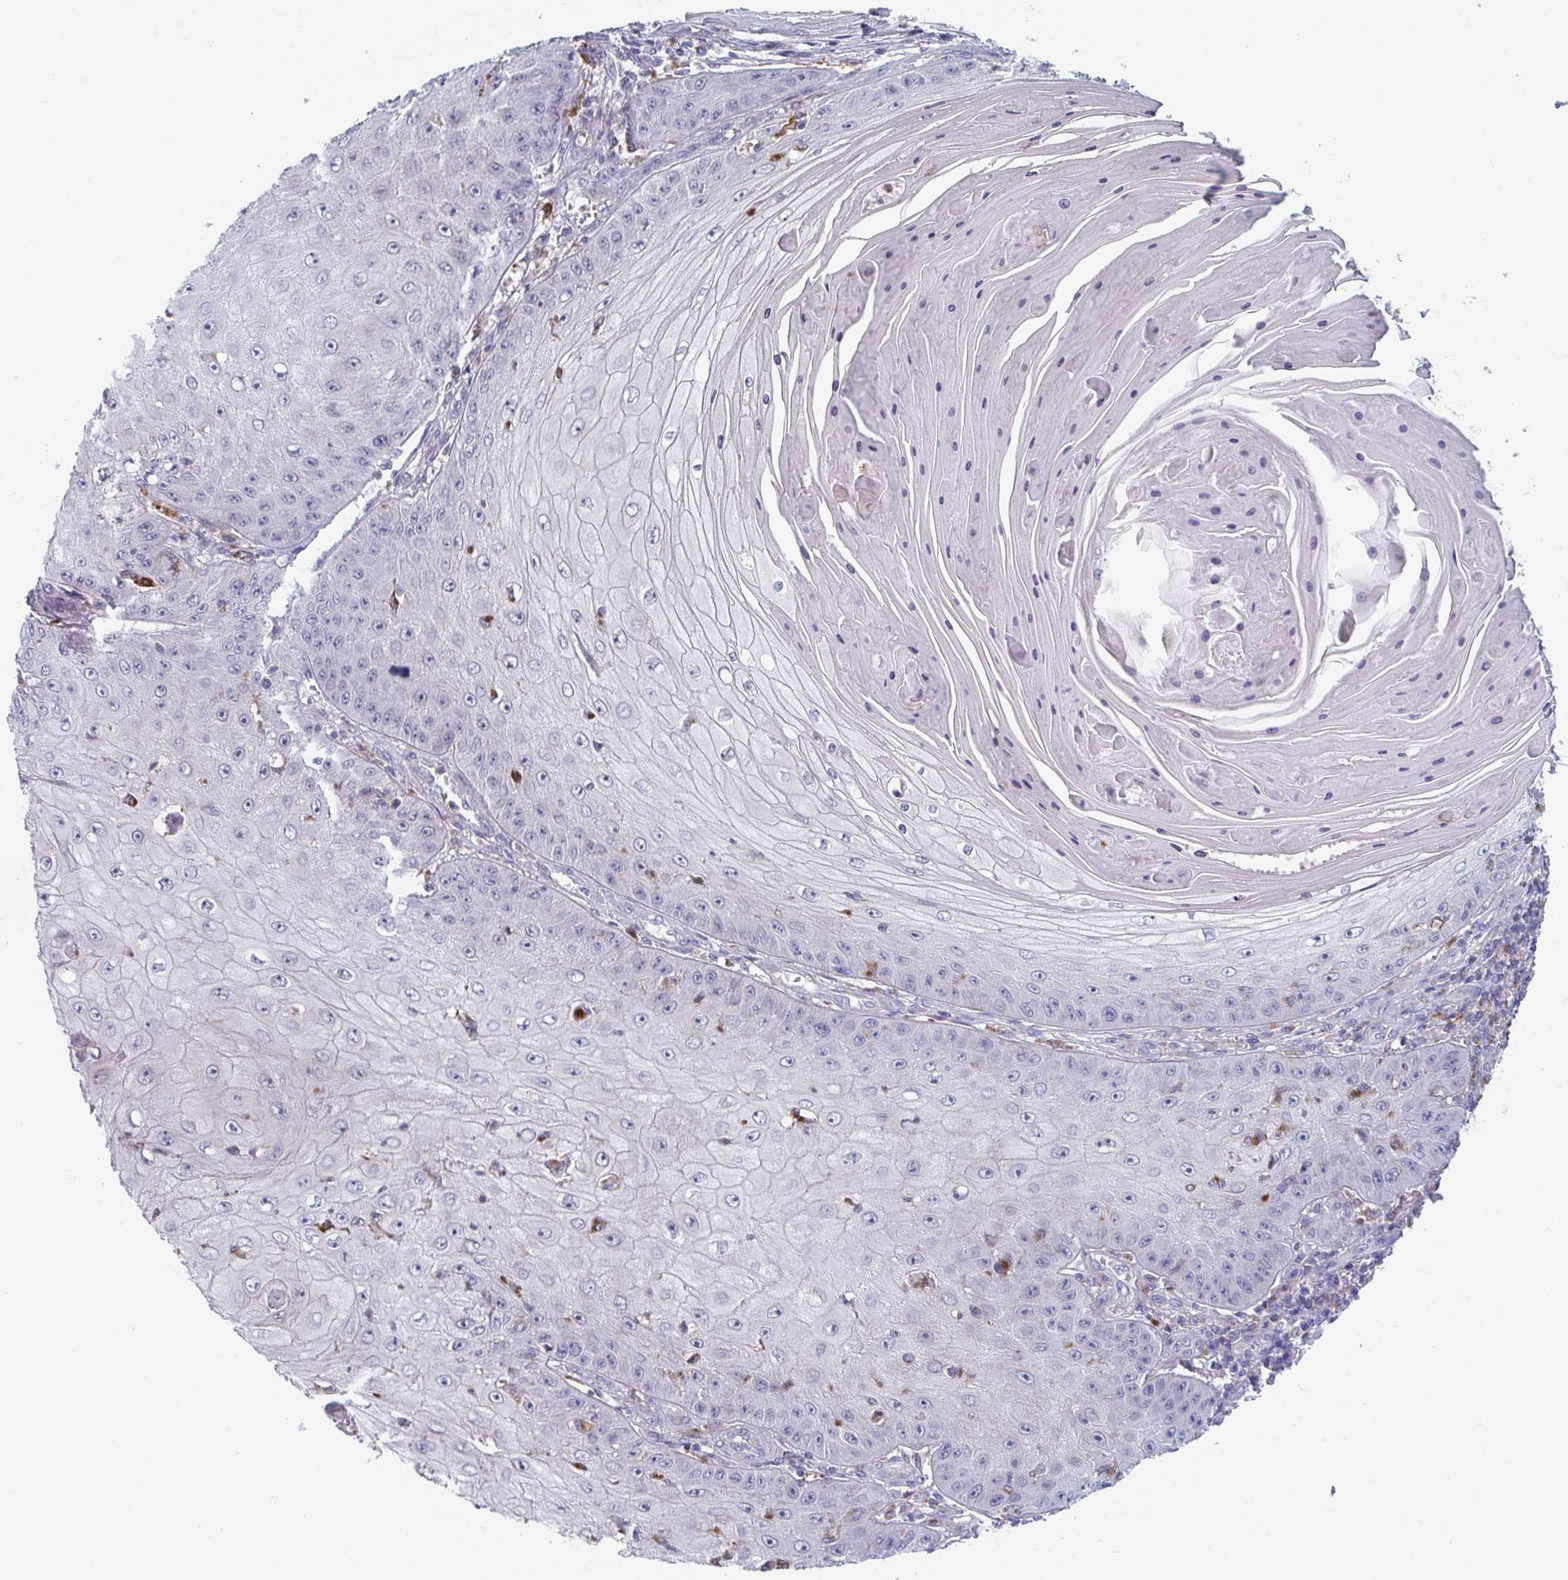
{"staining": {"intensity": "negative", "quantity": "none", "location": "none"}, "tissue": "skin cancer", "cell_type": "Tumor cells", "image_type": "cancer", "snomed": [{"axis": "morphology", "description": "Squamous cell carcinoma, NOS"}, {"axis": "topography", "description": "Skin"}], "caption": "A high-resolution photomicrograph shows IHC staining of squamous cell carcinoma (skin), which shows no significant staining in tumor cells.", "gene": "NIPSNAP1", "patient": {"sex": "male", "age": 70}}